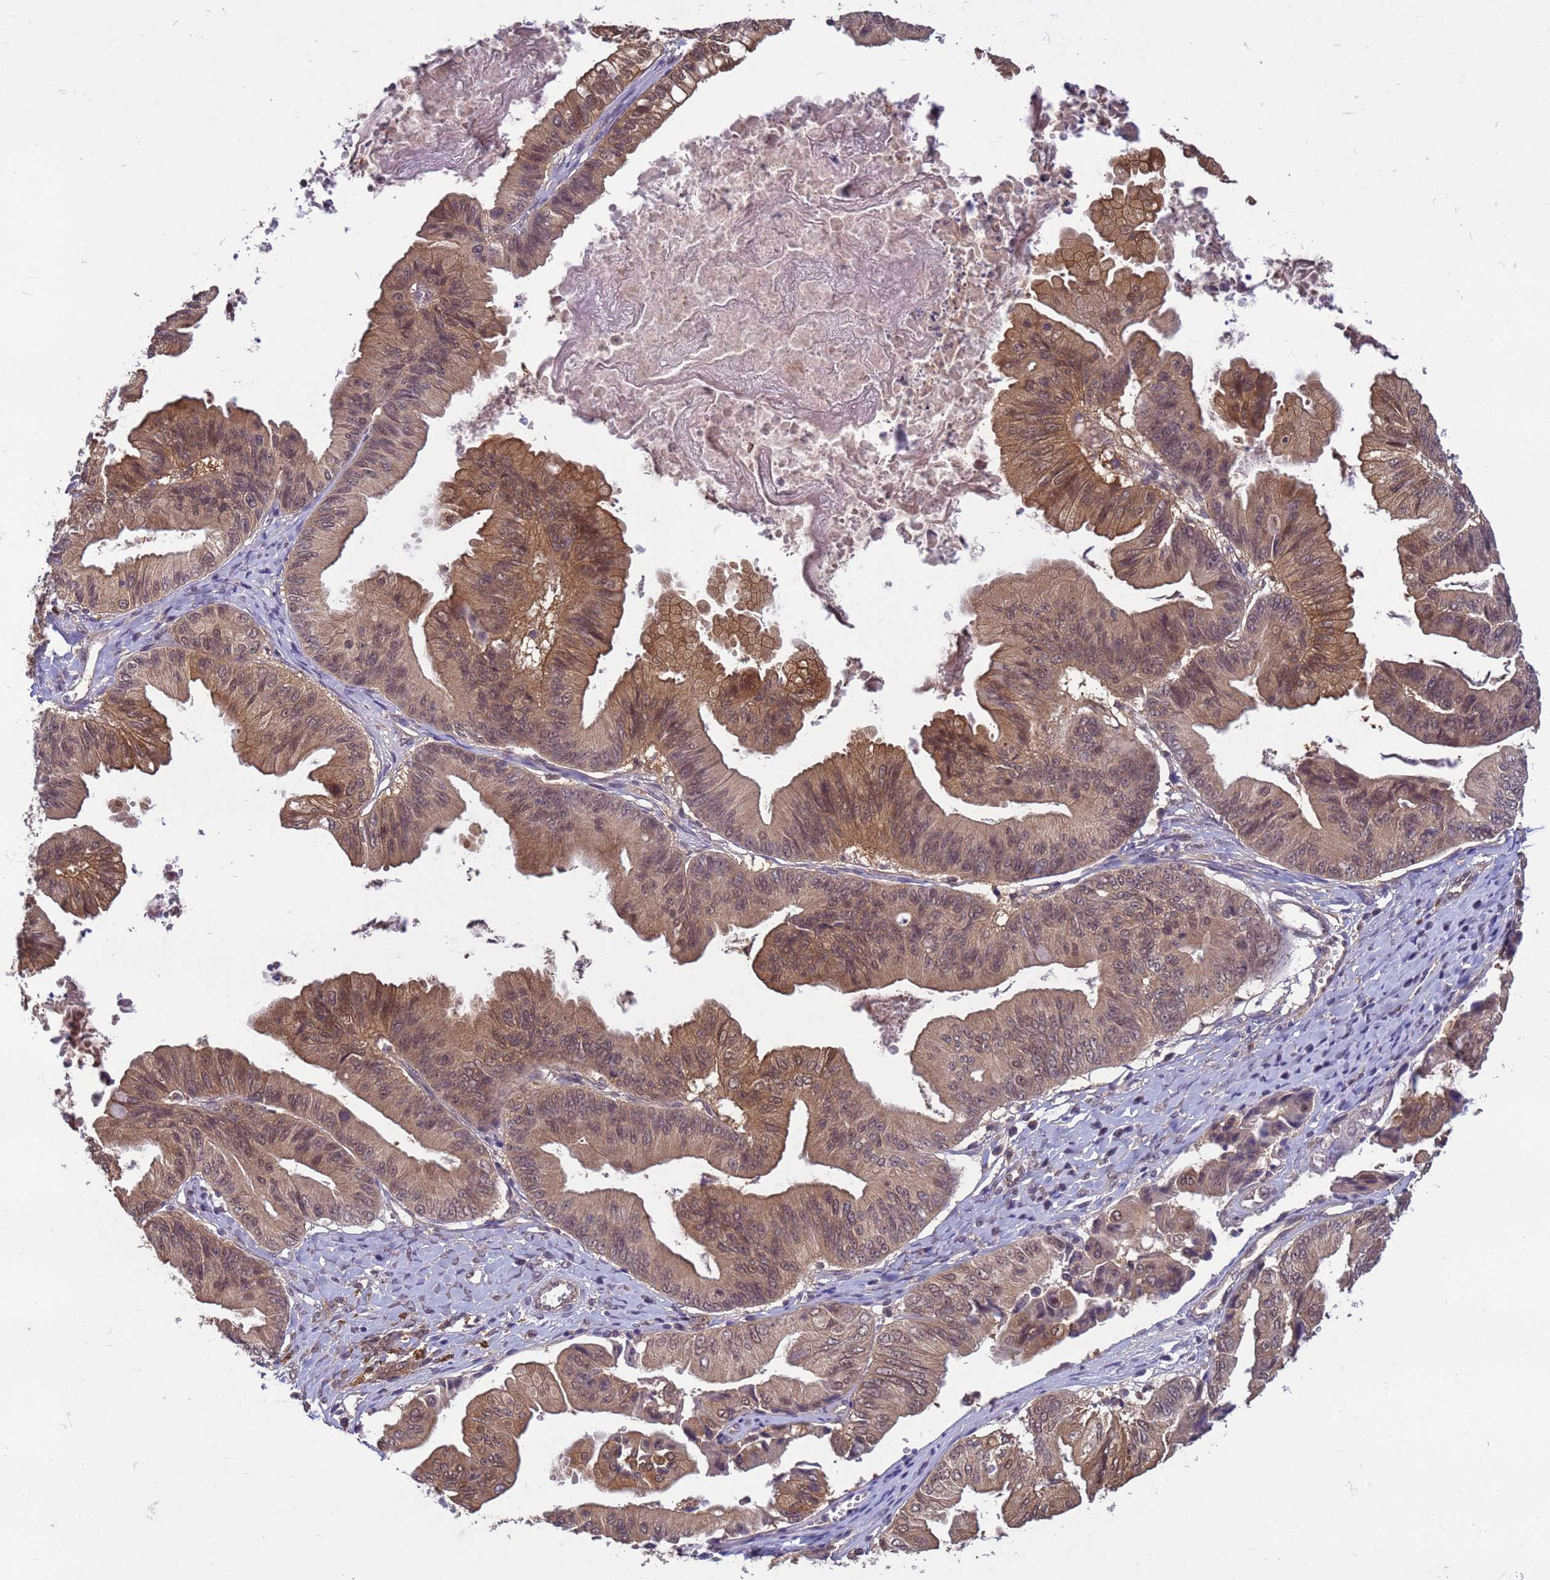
{"staining": {"intensity": "moderate", "quantity": ">75%", "location": "cytoplasmic/membranous,nuclear"}, "tissue": "ovarian cancer", "cell_type": "Tumor cells", "image_type": "cancer", "snomed": [{"axis": "morphology", "description": "Cystadenocarcinoma, mucinous, NOS"}, {"axis": "topography", "description": "Ovary"}], "caption": "Ovarian mucinous cystadenocarcinoma stained for a protein (brown) reveals moderate cytoplasmic/membranous and nuclear positive staining in approximately >75% of tumor cells.", "gene": "NPEPPS", "patient": {"sex": "female", "age": 61}}